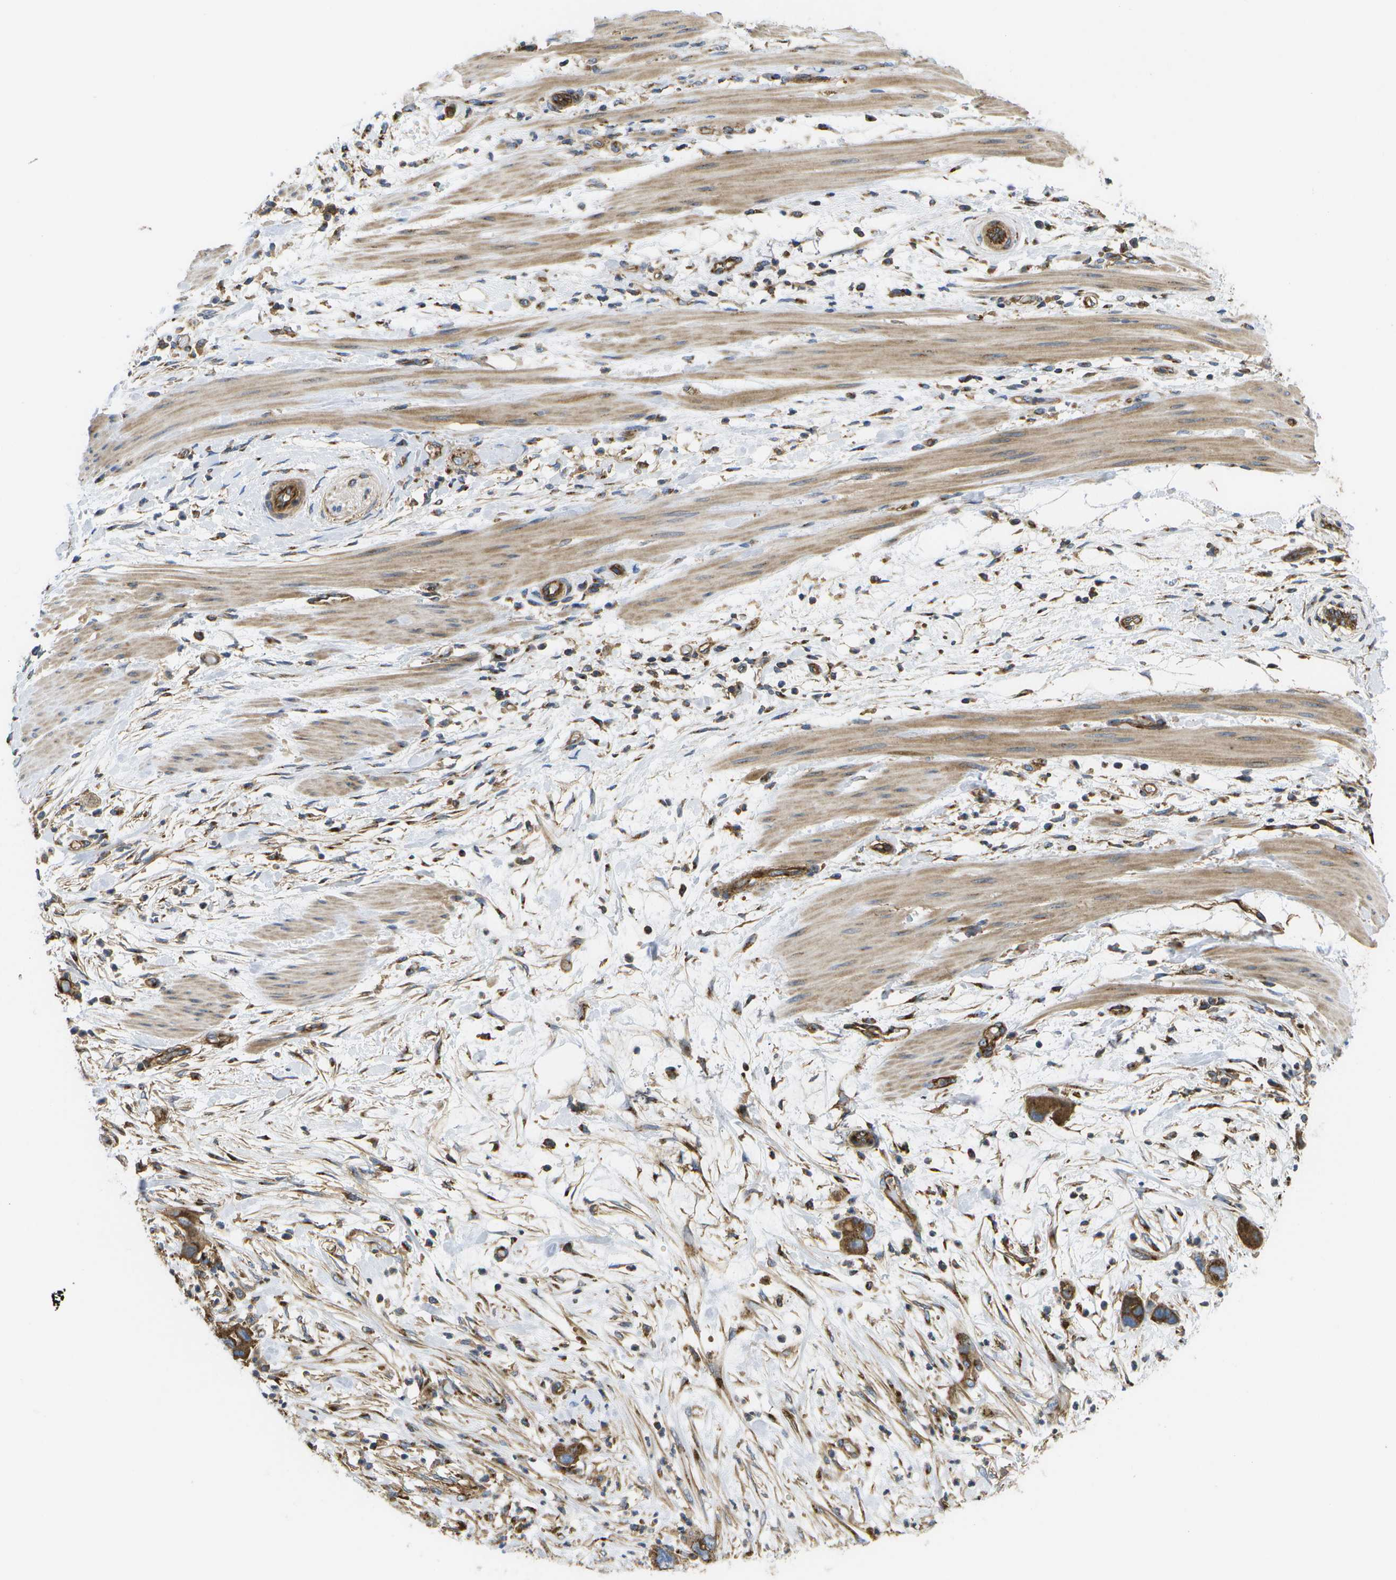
{"staining": {"intensity": "strong", "quantity": ">75%", "location": "cytoplasmic/membranous"}, "tissue": "pancreatic cancer", "cell_type": "Tumor cells", "image_type": "cancer", "snomed": [{"axis": "morphology", "description": "Adenocarcinoma, NOS"}, {"axis": "topography", "description": "Pancreas"}], "caption": "This micrograph reveals pancreatic cancer (adenocarcinoma) stained with immunohistochemistry to label a protein in brown. The cytoplasmic/membranous of tumor cells show strong positivity for the protein. Nuclei are counter-stained blue.", "gene": "BST2", "patient": {"sex": "female", "age": 71}}